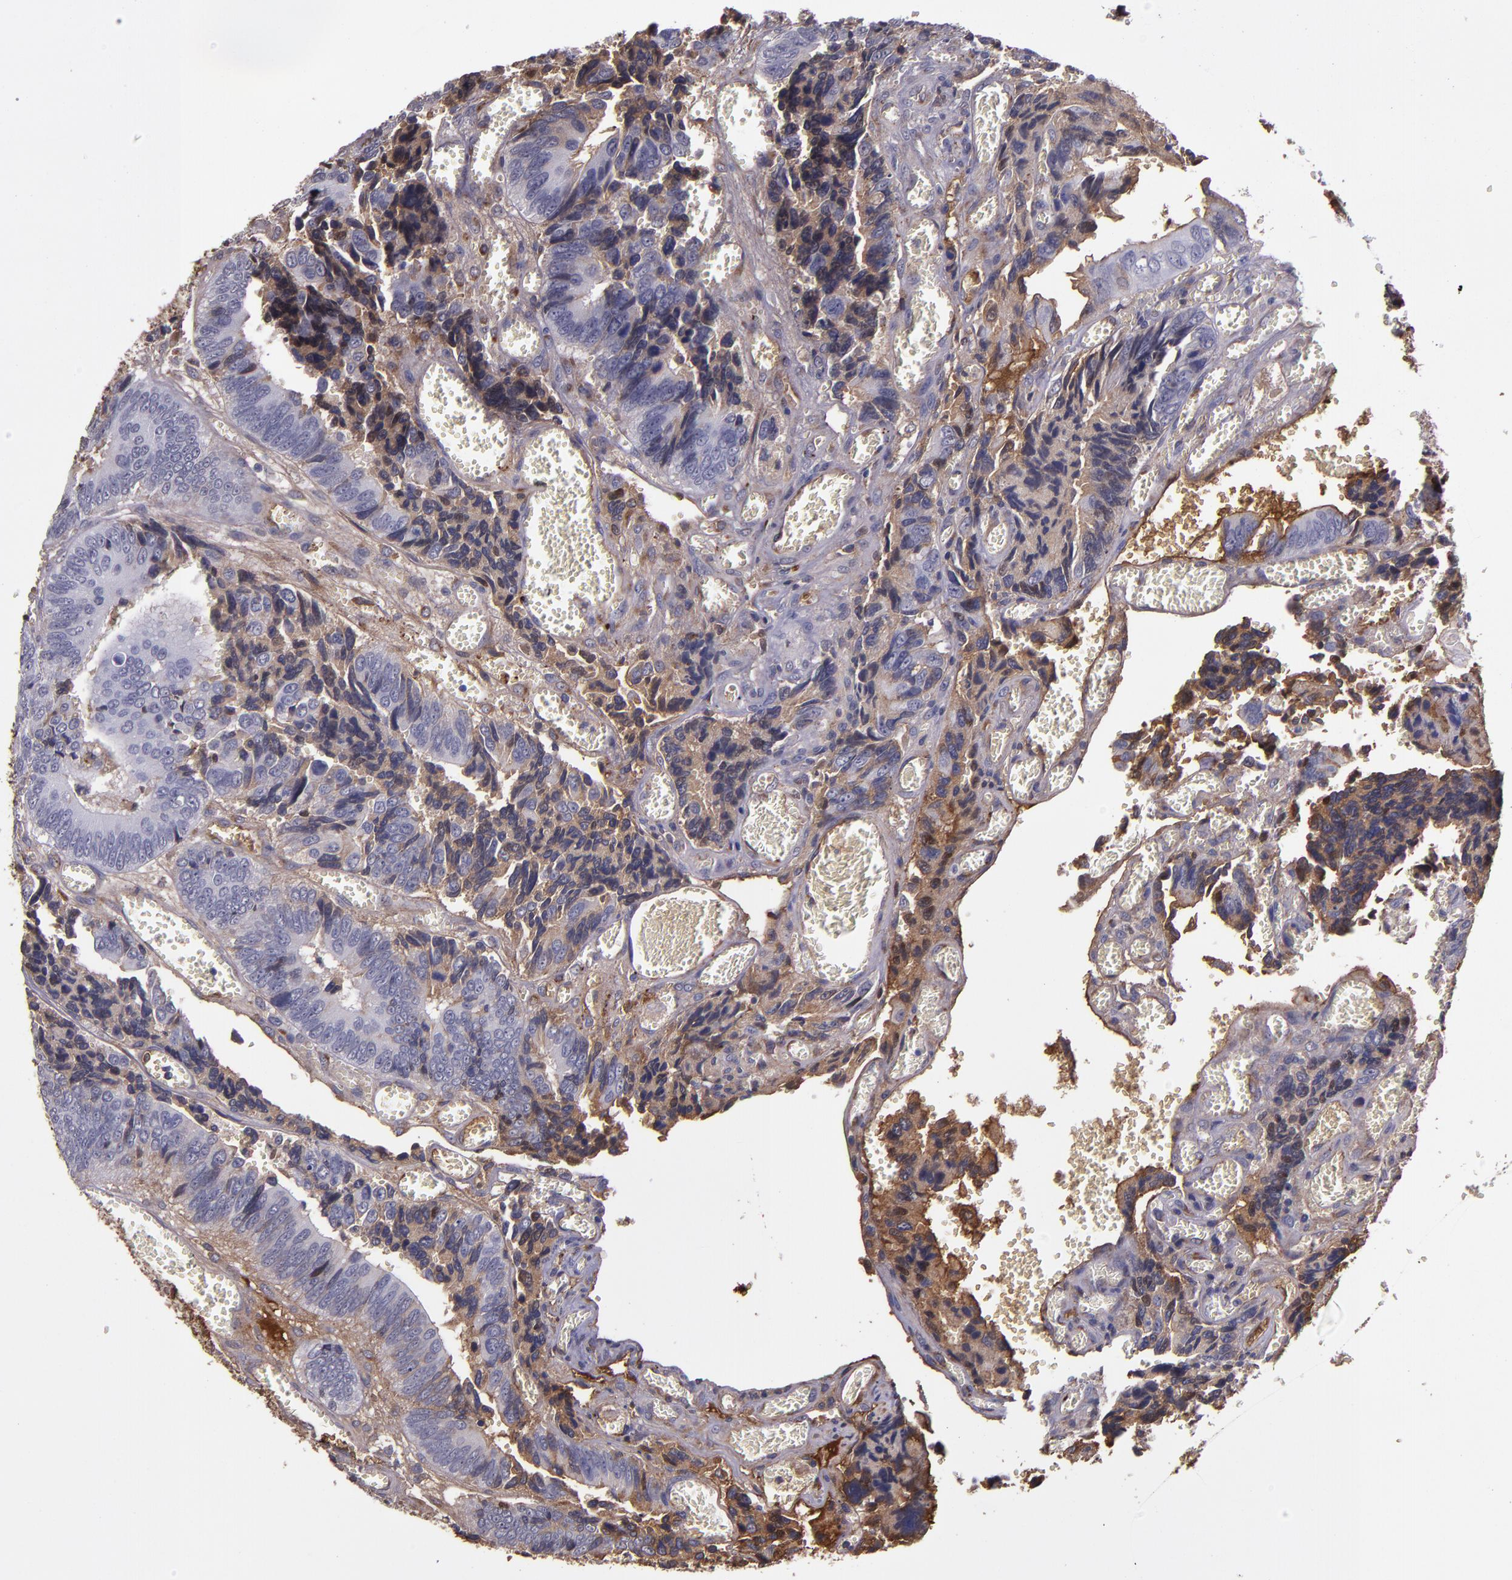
{"staining": {"intensity": "weak", "quantity": "<25%", "location": "cytoplasmic/membranous"}, "tissue": "colorectal cancer", "cell_type": "Tumor cells", "image_type": "cancer", "snomed": [{"axis": "morphology", "description": "Adenocarcinoma, NOS"}, {"axis": "topography", "description": "Colon"}], "caption": "An immunohistochemistry (IHC) micrograph of adenocarcinoma (colorectal) is shown. There is no staining in tumor cells of adenocarcinoma (colorectal).", "gene": "A2M", "patient": {"sex": "male", "age": 72}}